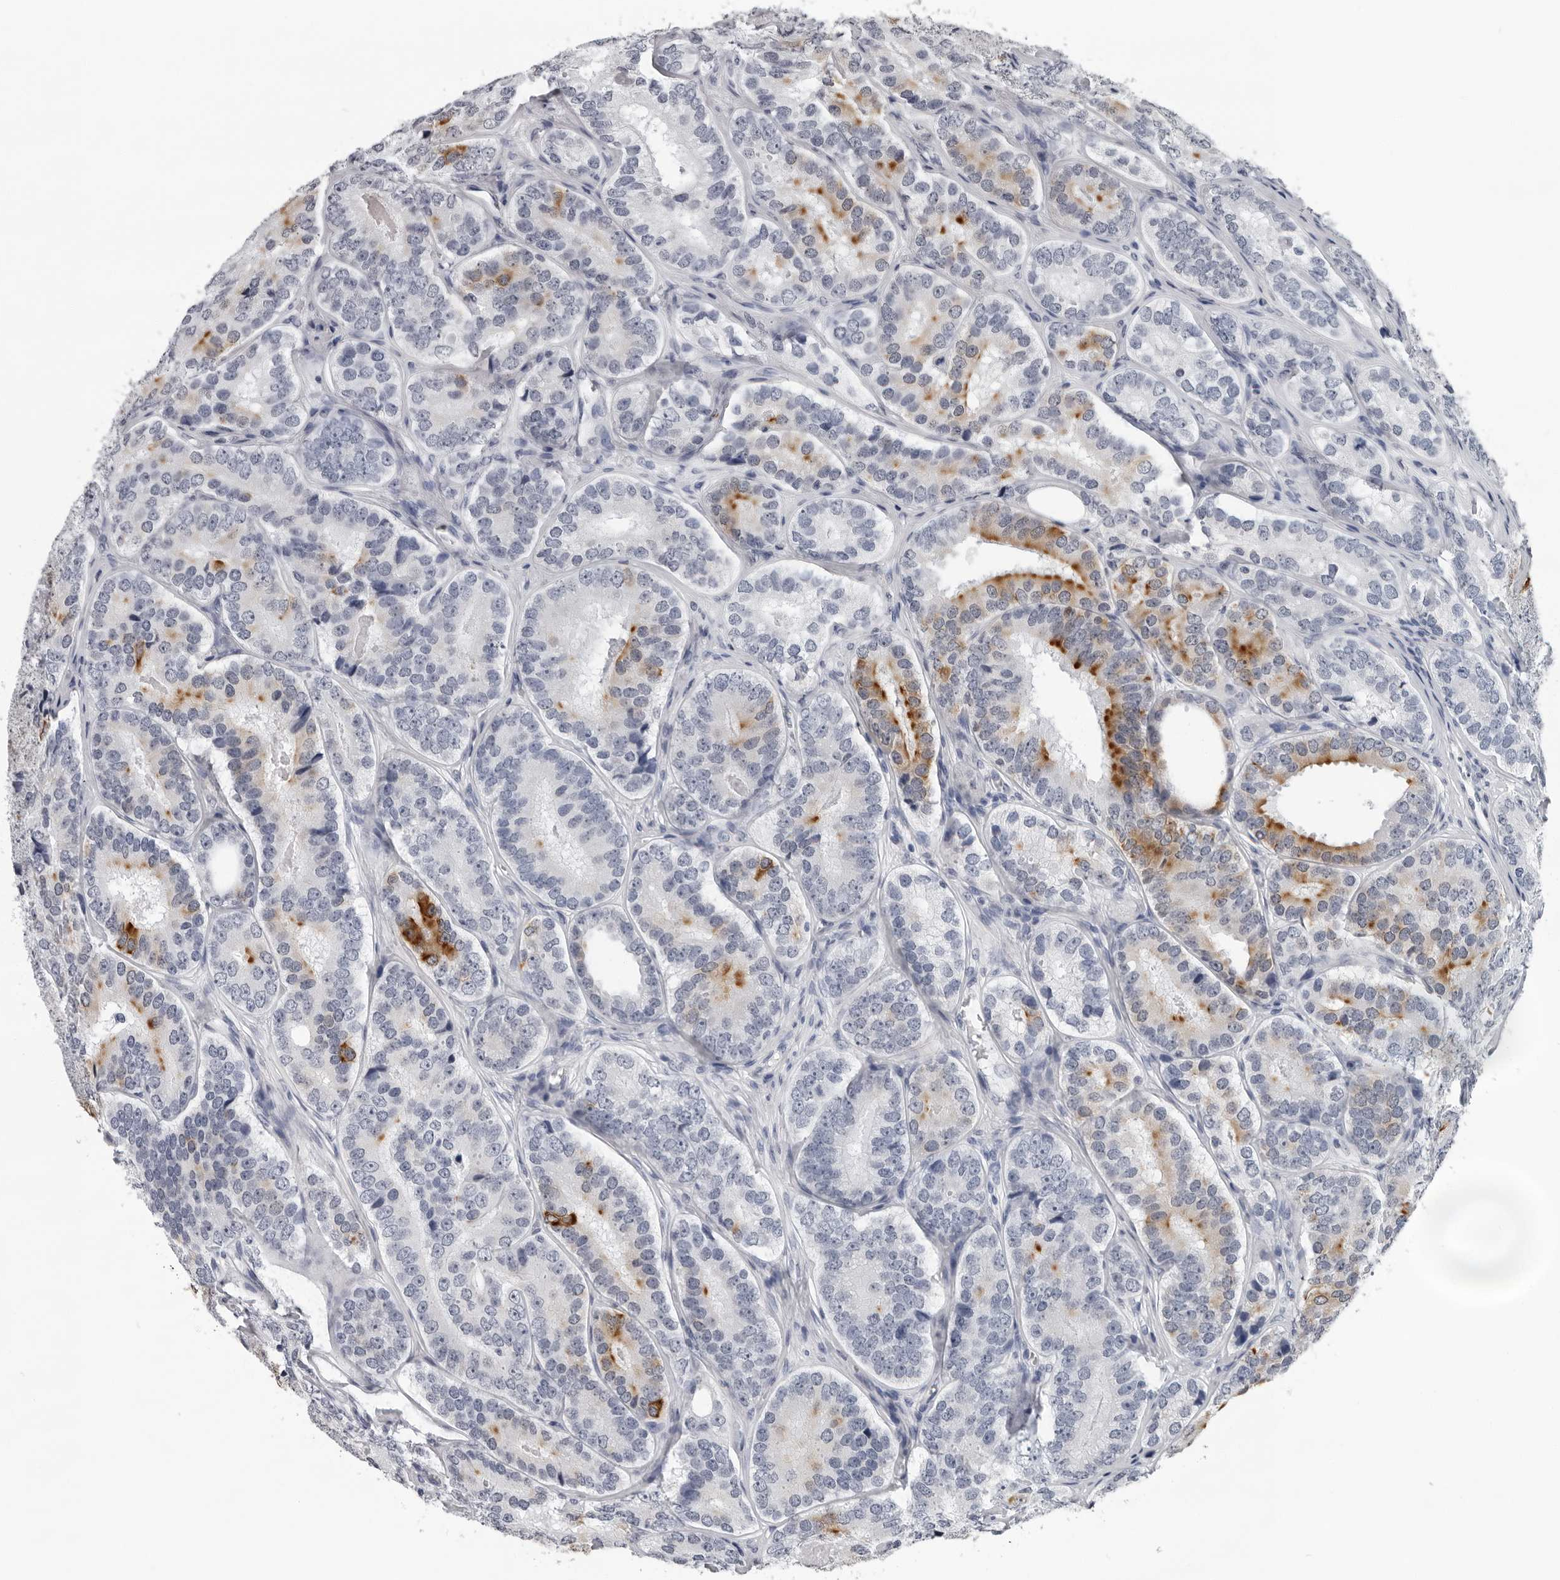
{"staining": {"intensity": "moderate", "quantity": "<25%", "location": "cytoplasmic/membranous"}, "tissue": "prostate cancer", "cell_type": "Tumor cells", "image_type": "cancer", "snomed": [{"axis": "morphology", "description": "Adenocarcinoma, High grade"}, {"axis": "topography", "description": "Prostate"}], "caption": "The histopathology image exhibits a brown stain indicating the presence of a protein in the cytoplasmic/membranous of tumor cells in adenocarcinoma (high-grade) (prostate). (DAB IHC with brightfield microscopy, high magnification).", "gene": "CCDC28B", "patient": {"sex": "male", "age": 56}}